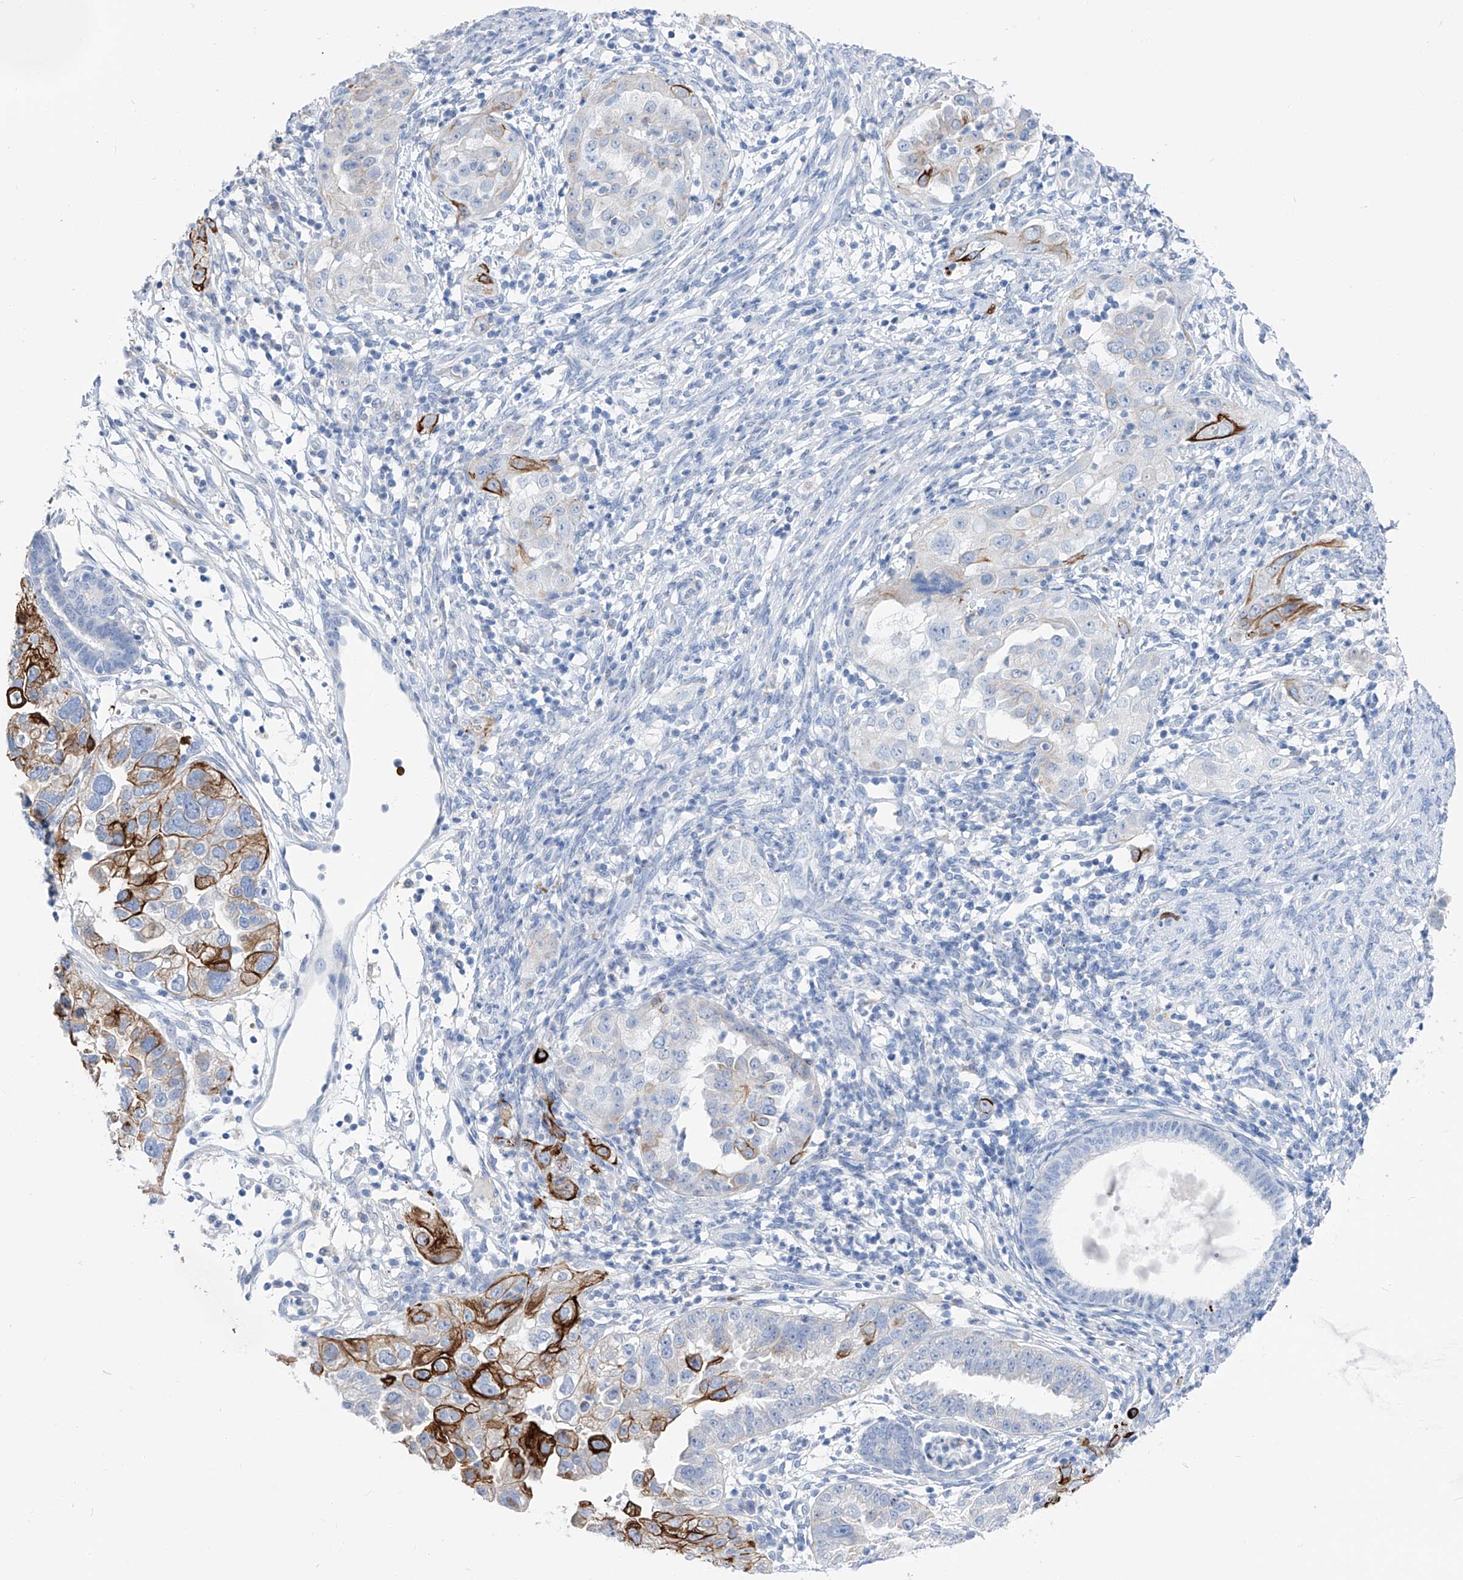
{"staining": {"intensity": "strong", "quantity": "<25%", "location": "cytoplasmic/membranous"}, "tissue": "endometrial cancer", "cell_type": "Tumor cells", "image_type": "cancer", "snomed": [{"axis": "morphology", "description": "Adenocarcinoma, NOS"}, {"axis": "topography", "description": "Endometrium"}], "caption": "Immunohistochemical staining of human endometrial cancer (adenocarcinoma) demonstrates strong cytoplasmic/membranous protein staining in about <25% of tumor cells. (DAB (3,3'-diaminobenzidine) = brown stain, brightfield microscopy at high magnification).", "gene": "FRS3", "patient": {"sex": "female", "age": 85}}